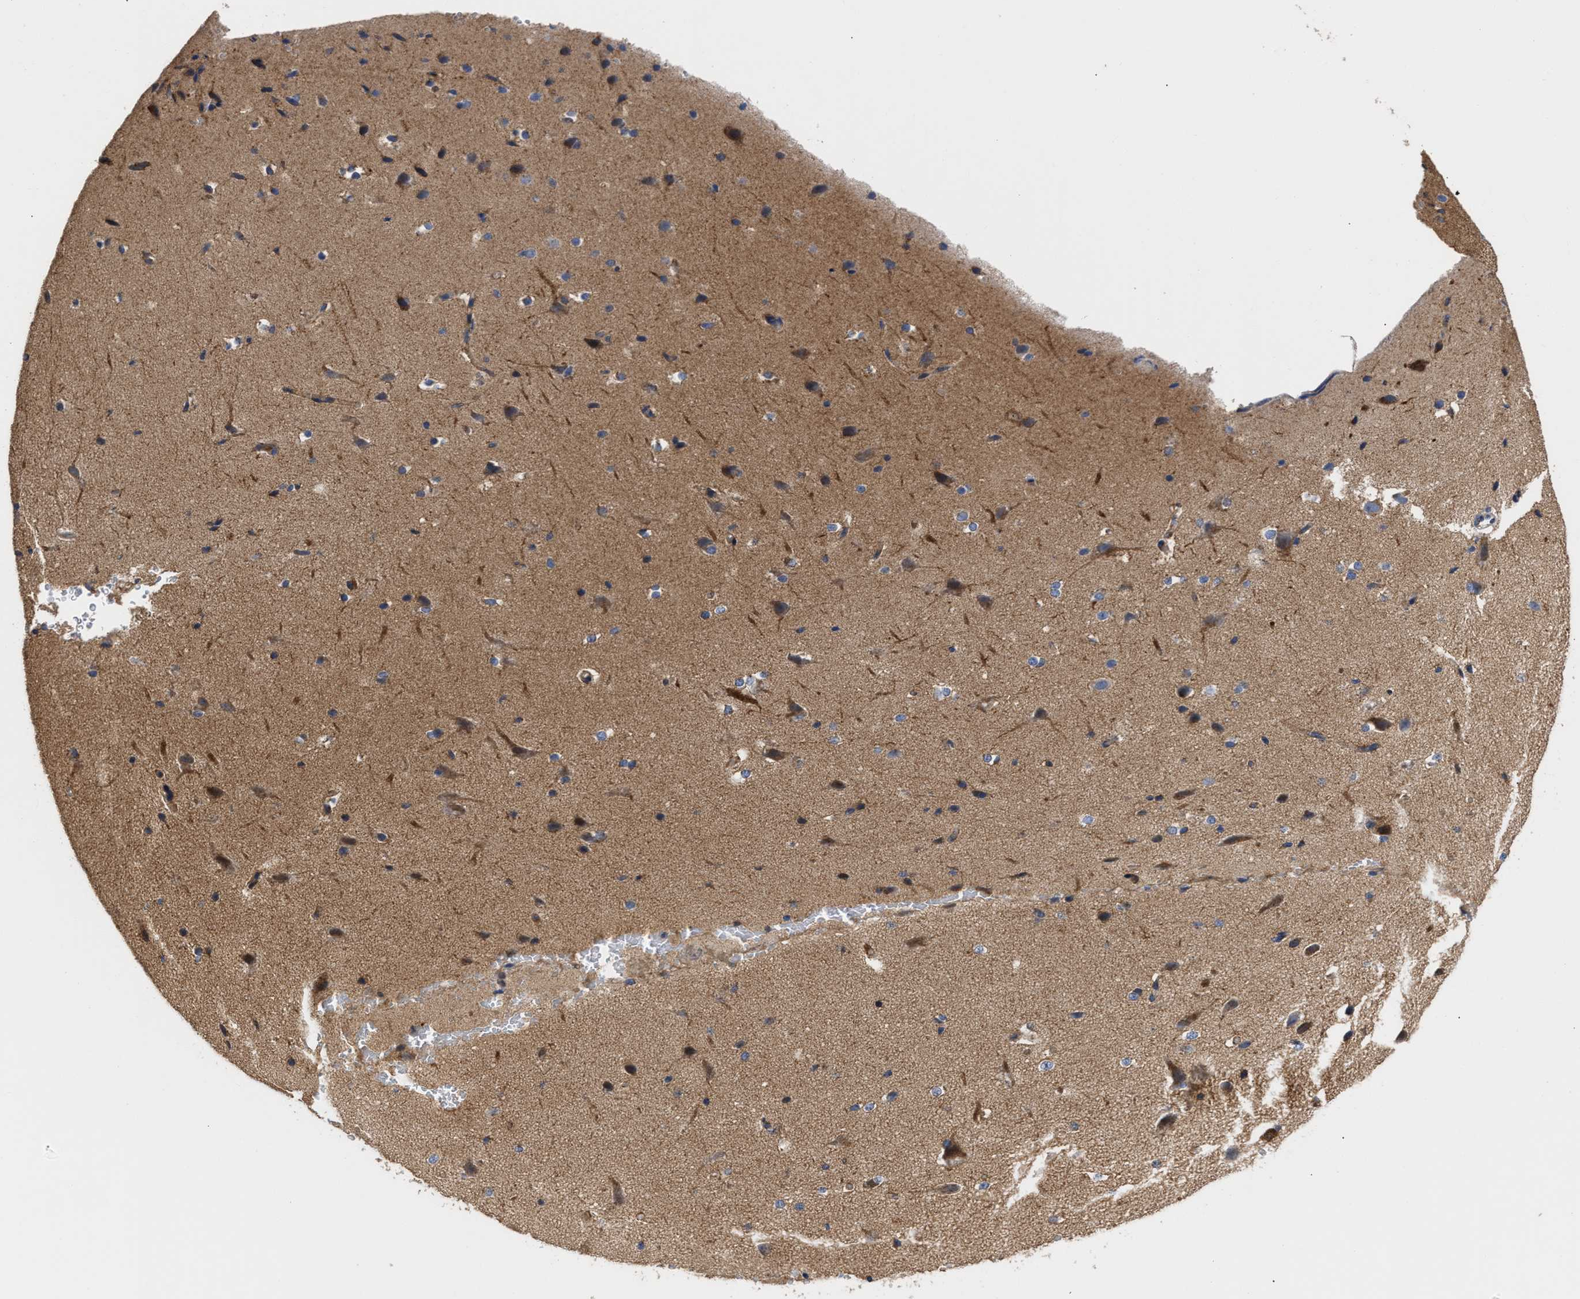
{"staining": {"intensity": "negative", "quantity": "none", "location": "none"}, "tissue": "cerebral cortex", "cell_type": "Endothelial cells", "image_type": "normal", "snomed": [{"axis": "morphology", "description": "Normal tissue, NOS"}, {"axis": "morphology", "description": "Developmental malformation"}, {"axis": "topography", "description": "Cerebral cortex"}], "caption": "A high-resolution histopathology image shows immunohistochemistry staining of normal cerebral cortex, which shows no significant expression in endothelial cells.", "gene": "MALSU1", "patient": {"sex": "female", "age": 30}}